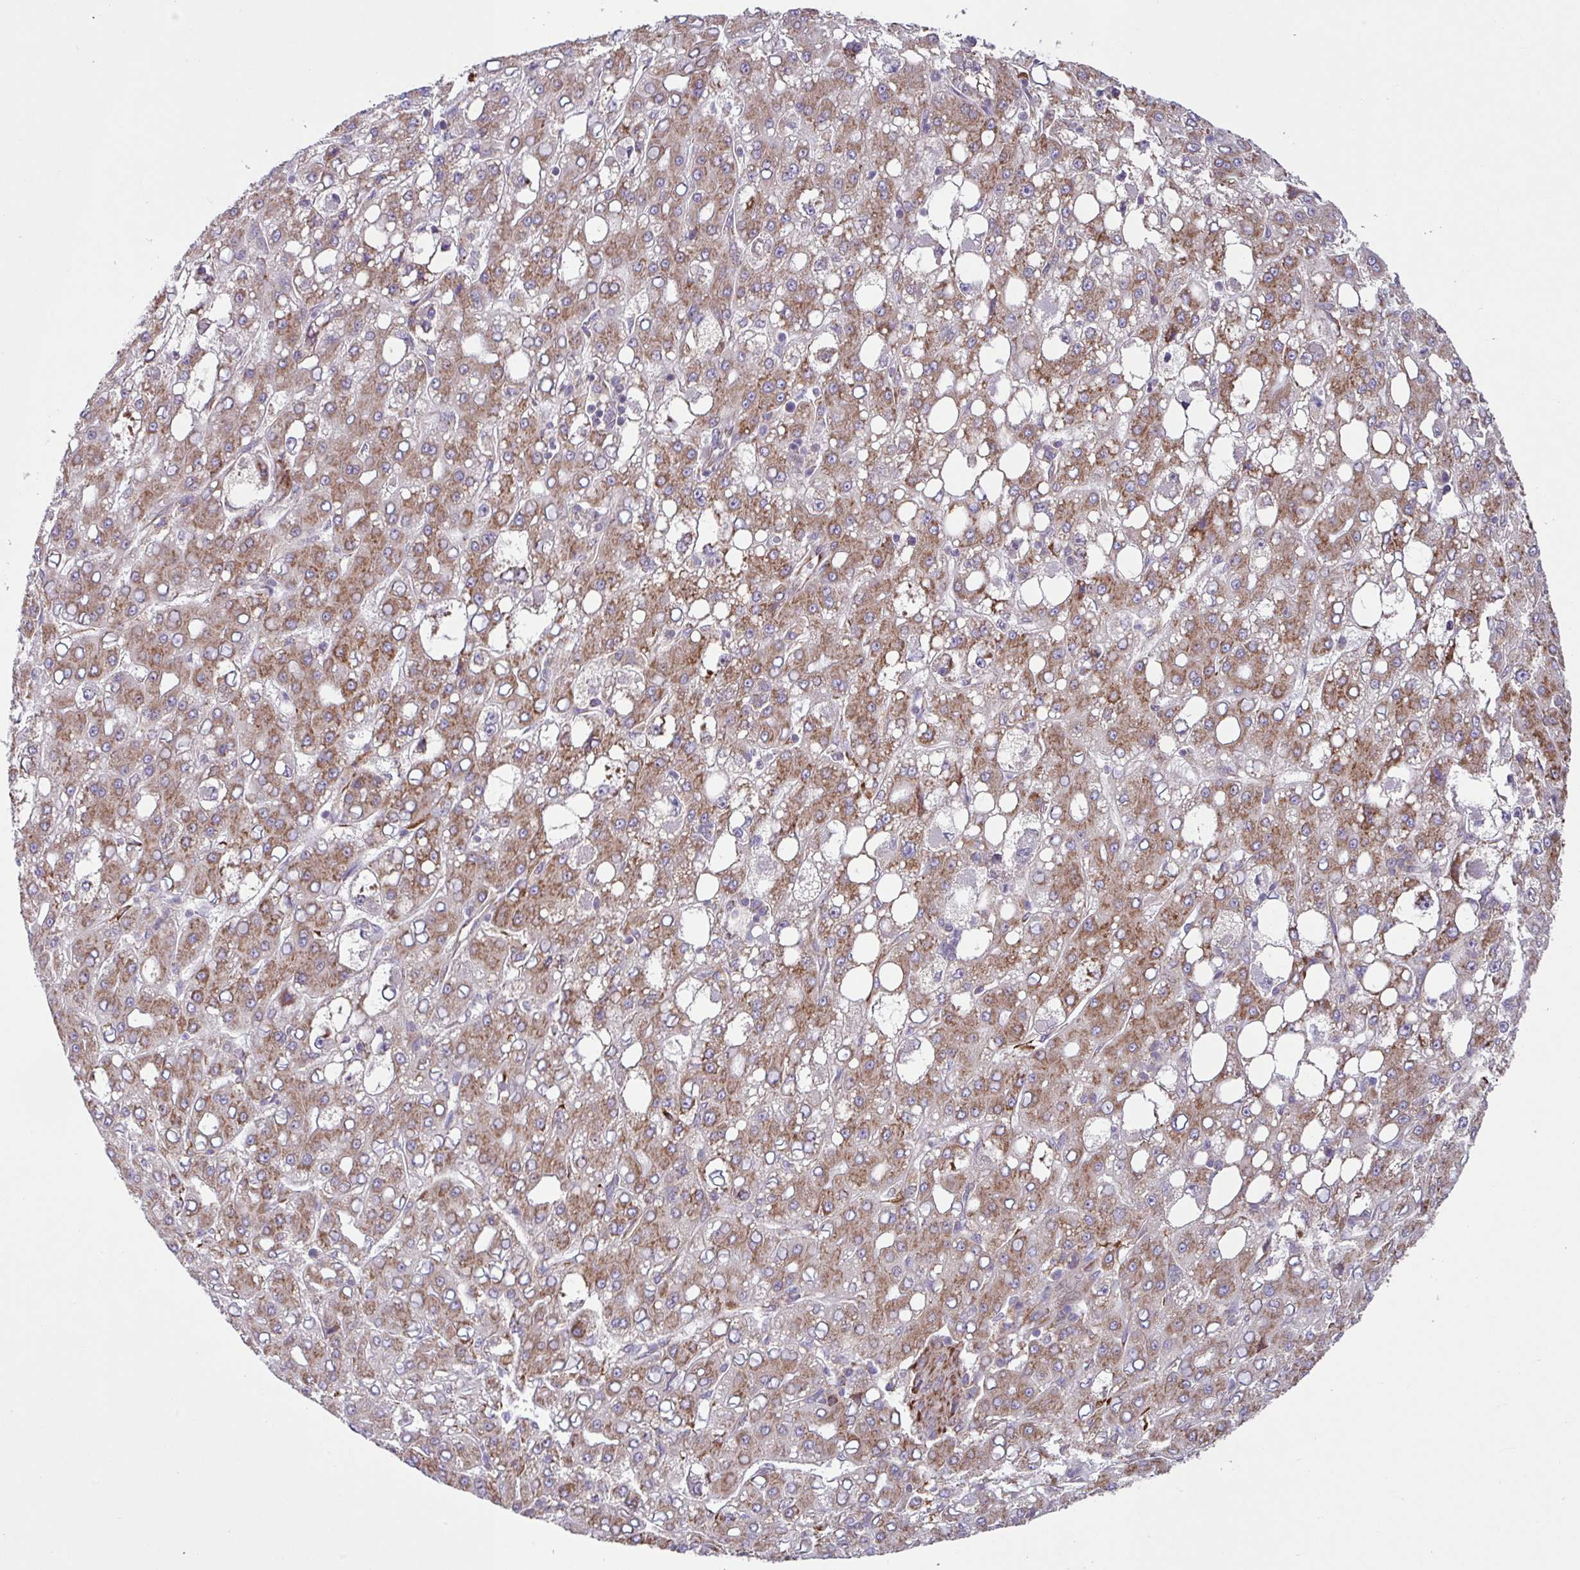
{"staining": {"intensity": "moderate", "quantity": ">75%", "location": "cytoplasmic/membranous"}, "tissue": "liver cancer", "cell_type": "Tumor cells", "image_type": "cancer", "snomed": [{"axis": "morphology", "description": "Carcinoma, Hepatocellular, NOS"}, {"axis": "topography", "description": "Liver"}], "caption": "Protein expression by IHC exhibits moderate cytoplasmic/membranous expression in approximately >75% of tumor cells in liver hepatocellular carcinoma. Nuclei are stained in blue.", "gene": "SLC39A7", "patient": {"sex": "male", "age": 65}}